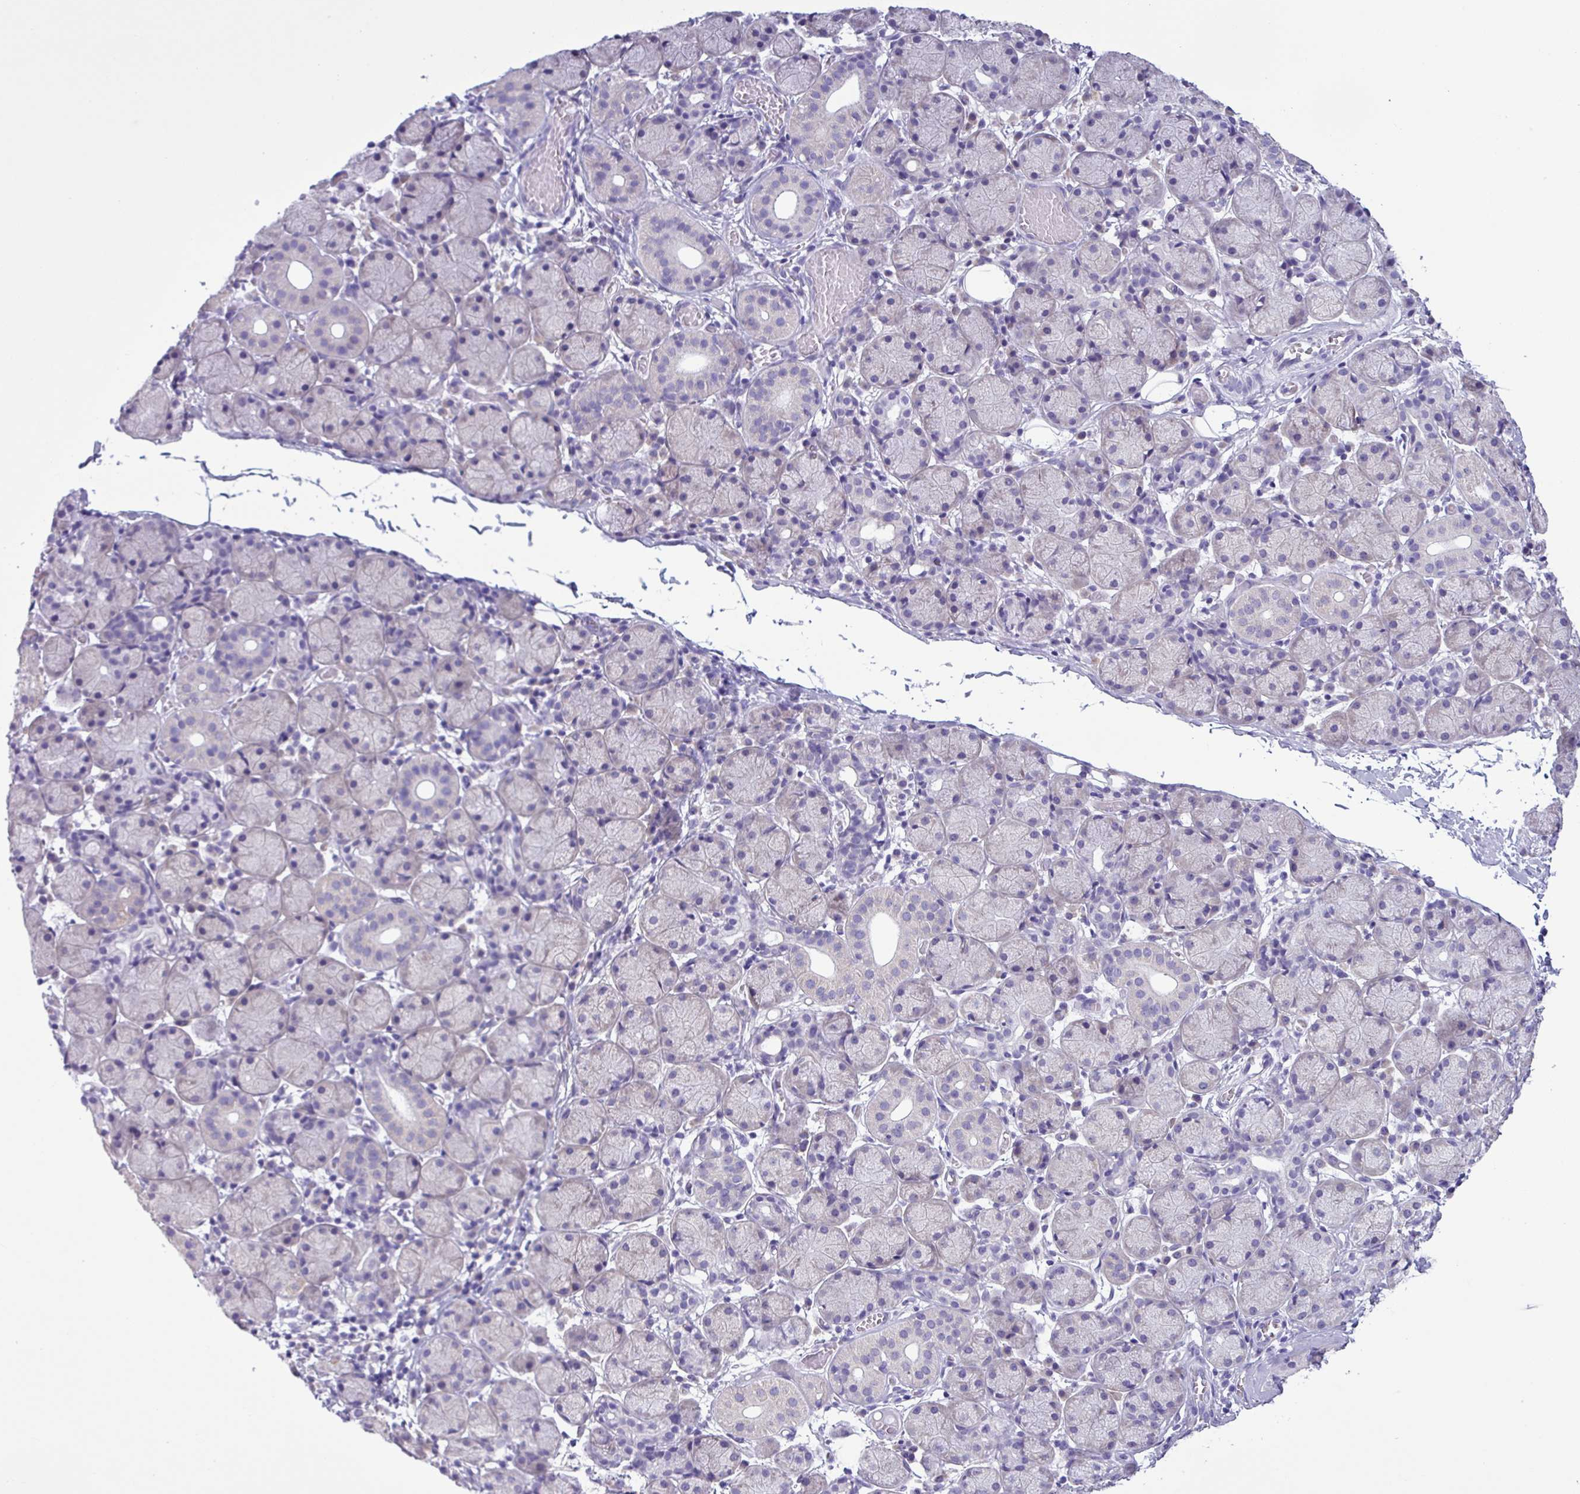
{"staining": {"intensity": "negative", "quantity": "none", "location": "none"}, "tissue": "salivary gland", "cell_type": "Glandular cells", "image_type": "normal", "snomed": [{"axis": "morphology", "description": "Normal tissue, NOS"}, {"axis": "topography", "description": "Salivary gland"}], "caption": "Salivary gland stained for a protein using IHC demonstrates no positivity glandular cells.", "gene": "C20orf27", "patient": {"sex": "female", "age": 24}}